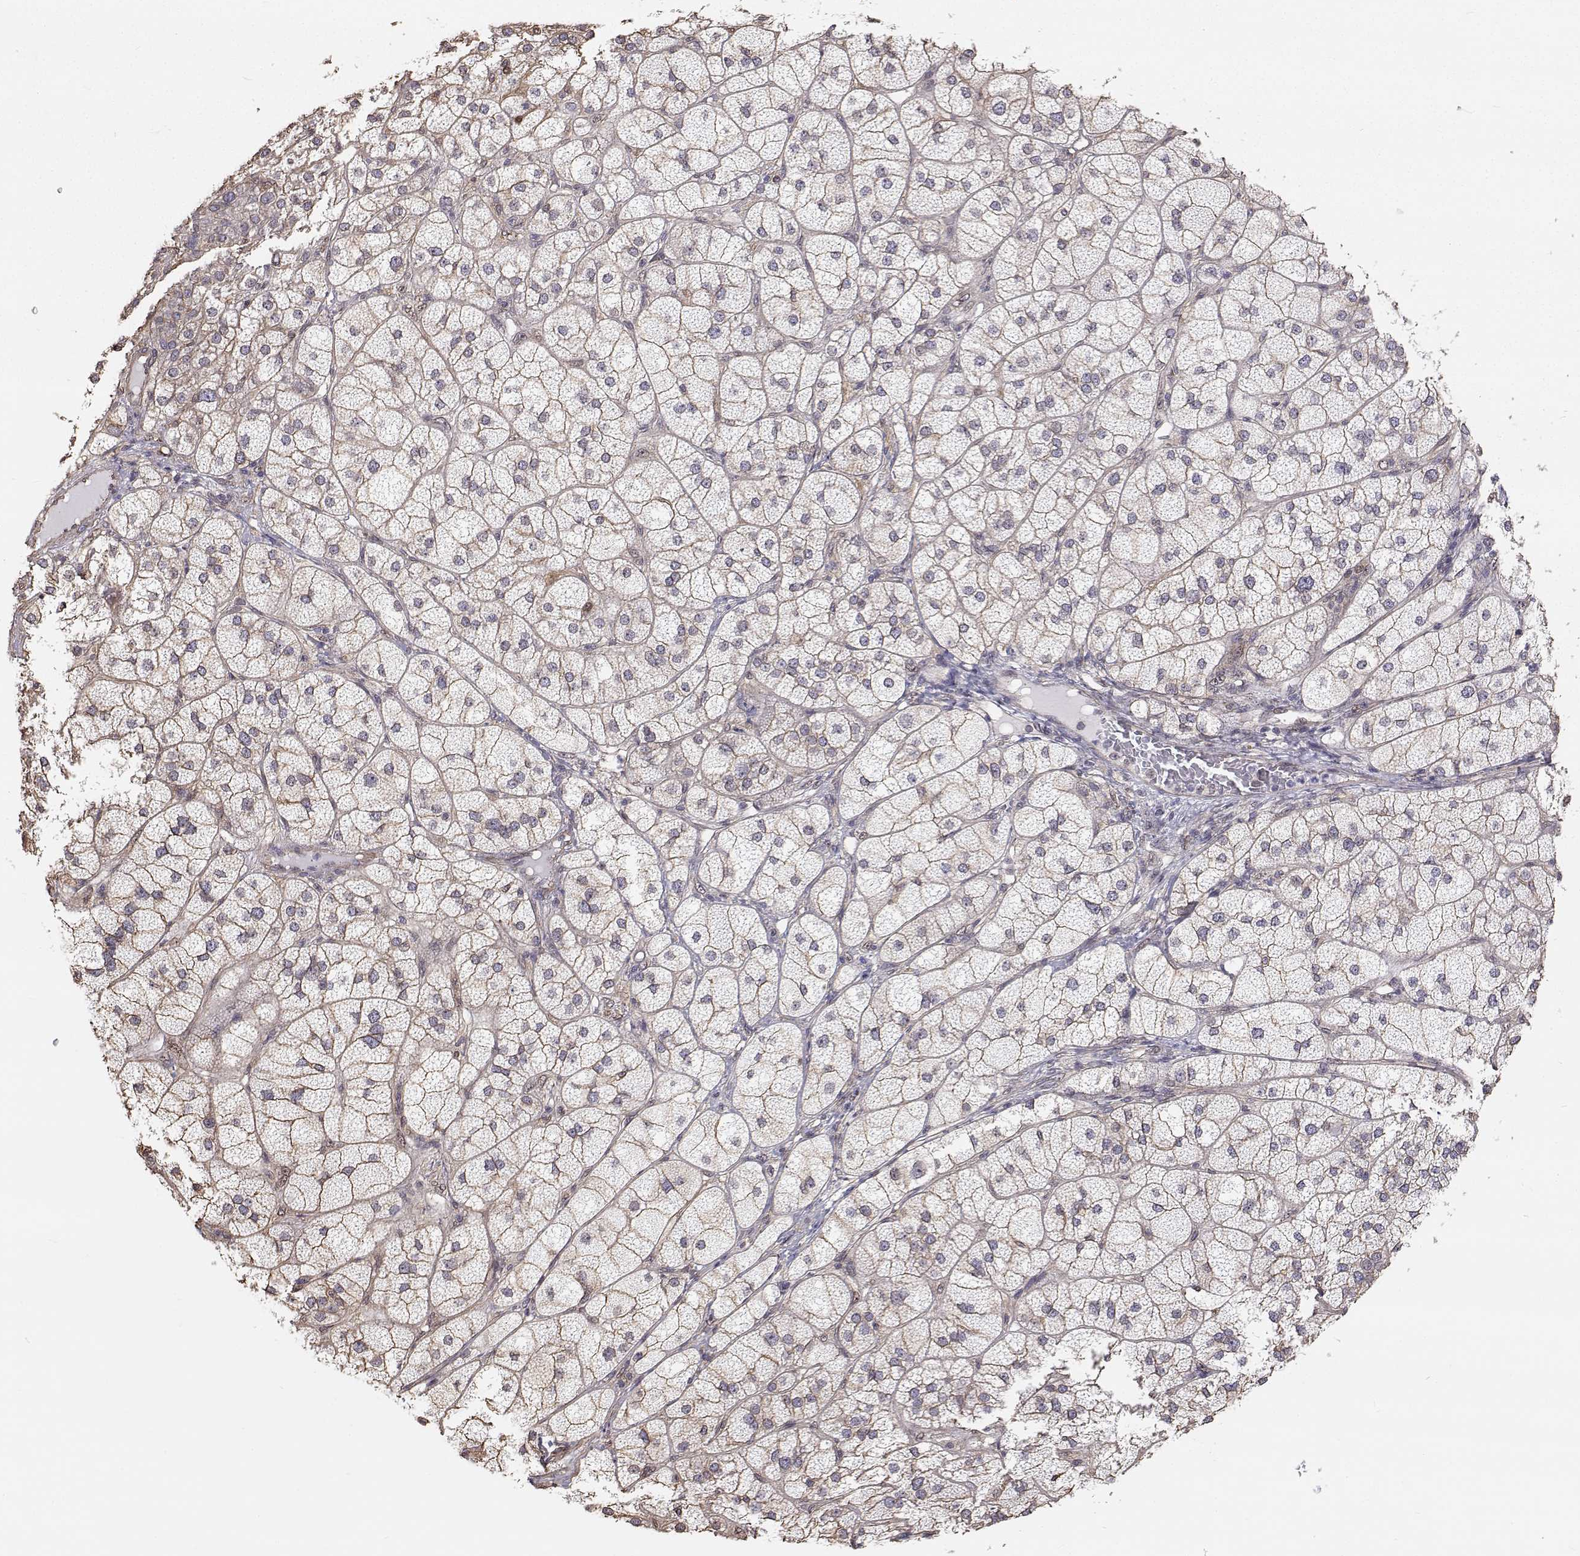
{"staining": {"intensity": "negative", "quantity": "none", "location": "none"}, "tissue": "adrenal gland", "cell_type": "Glandular cells", "image_type": "normal", "snomed": [{"axis": "morphology", "description": "Normal tissue, NOS"}, {"axis": "topography", "description": "Adrenal gland"}], "caption": "This is a photomicrograph of immunohistochemistry staining of benign adrenal gland, which shows no staining in glandular cells.", "gene": "GSDMA", "patient": {"sex": "female", "age": 60}}